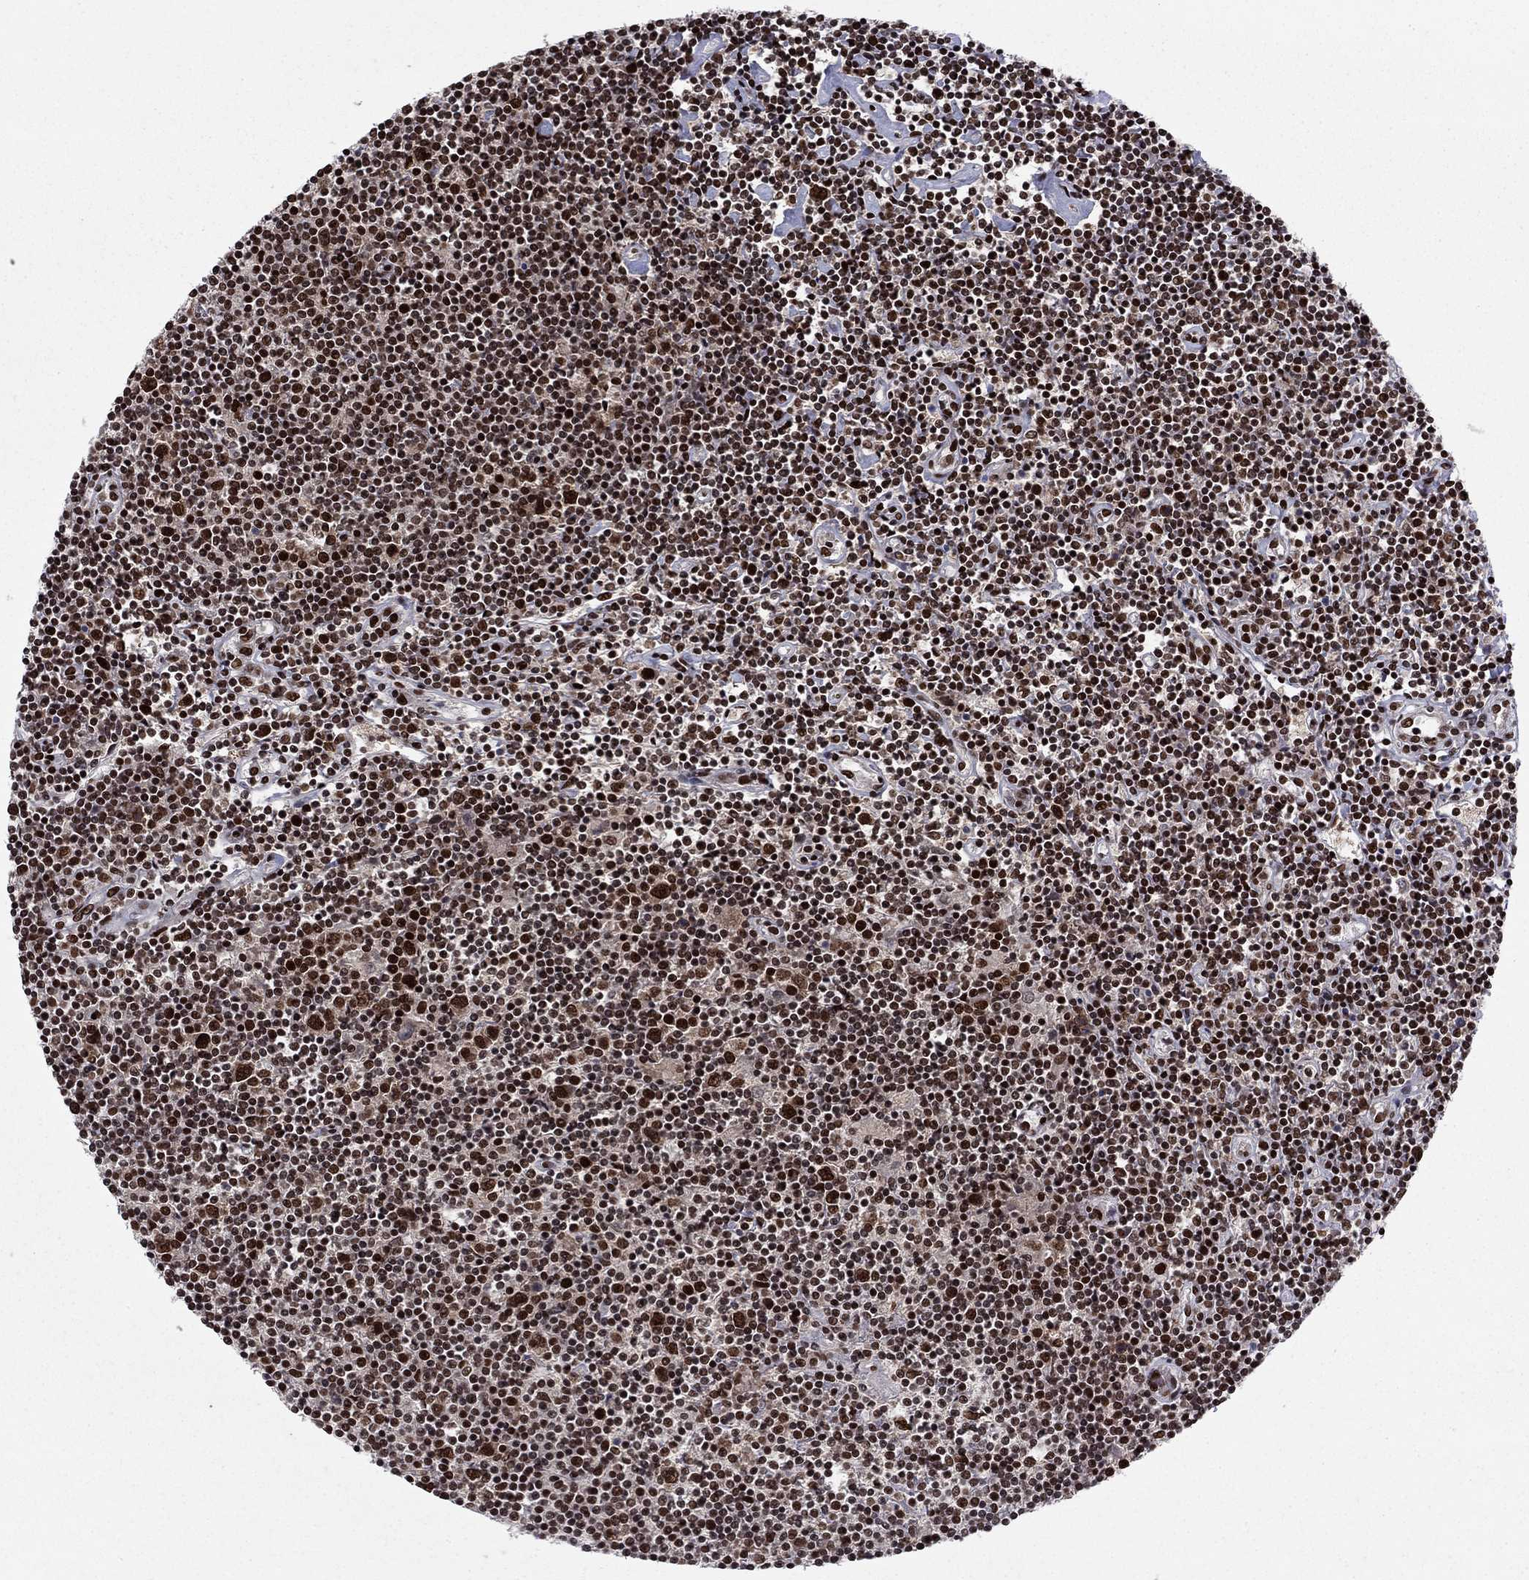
{"staining": {"intensity": "strong", "quantity": ">75%", "location": "nuclear"}, "tissue": "lymphoma", "cell_type": "Tumor cells", "image_type": "cancer", "snomed": [{"axis": "morphology", "description": "Hodgkin's disease, NOS"}, {"axis": "topography", "description": "Lymph node"}], "caption": "IHC of human Hodgkin's disease demonstrates high levels of strong nuclear staining in approximately >75% of tumor cells.", "gene": "USP54", "patient": {"sex": "male", "age": 40}}